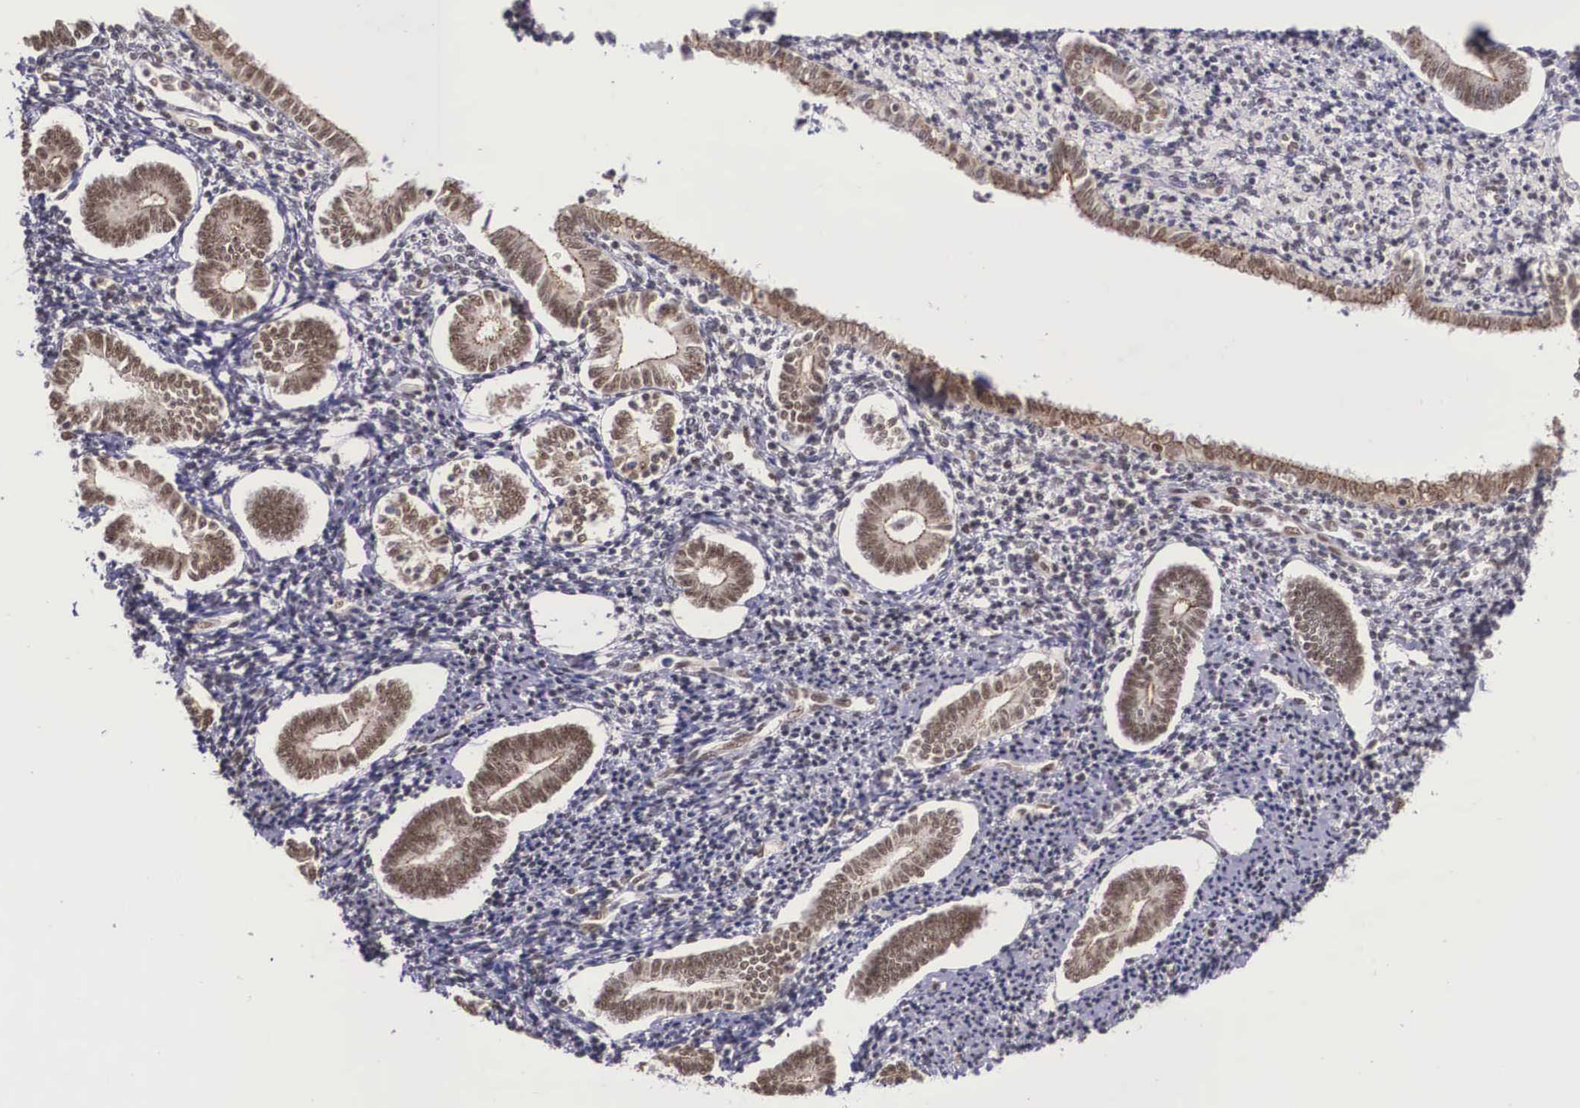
{"staining": {"intensity": "moderate", "quantity": "25%-75%", "location": "nuclear"}, "tissue": "endometrium", "cell_type": "Cells in endometrial stroma", "image_type": "normal", "snomed": [{"axis": "morphology", "description": "Normal tissue, NOS"}, {"axis": "topography", "description": "Endometrium"}], "caption": "Endometrium was stained to show a protein in brown. There is medium levels of moderate nuclear expression in about 25%-75% of cells in endometrial stroma. The staining was performed using DAB (3,3'-diaminobenzidine) to visualize the protein expression in brown, while the nuclei were stained in blue with hematoxylin (Magnification: 20x).", "gene": "POLR2F", "patient": {"sex": "female", "age": 52}}